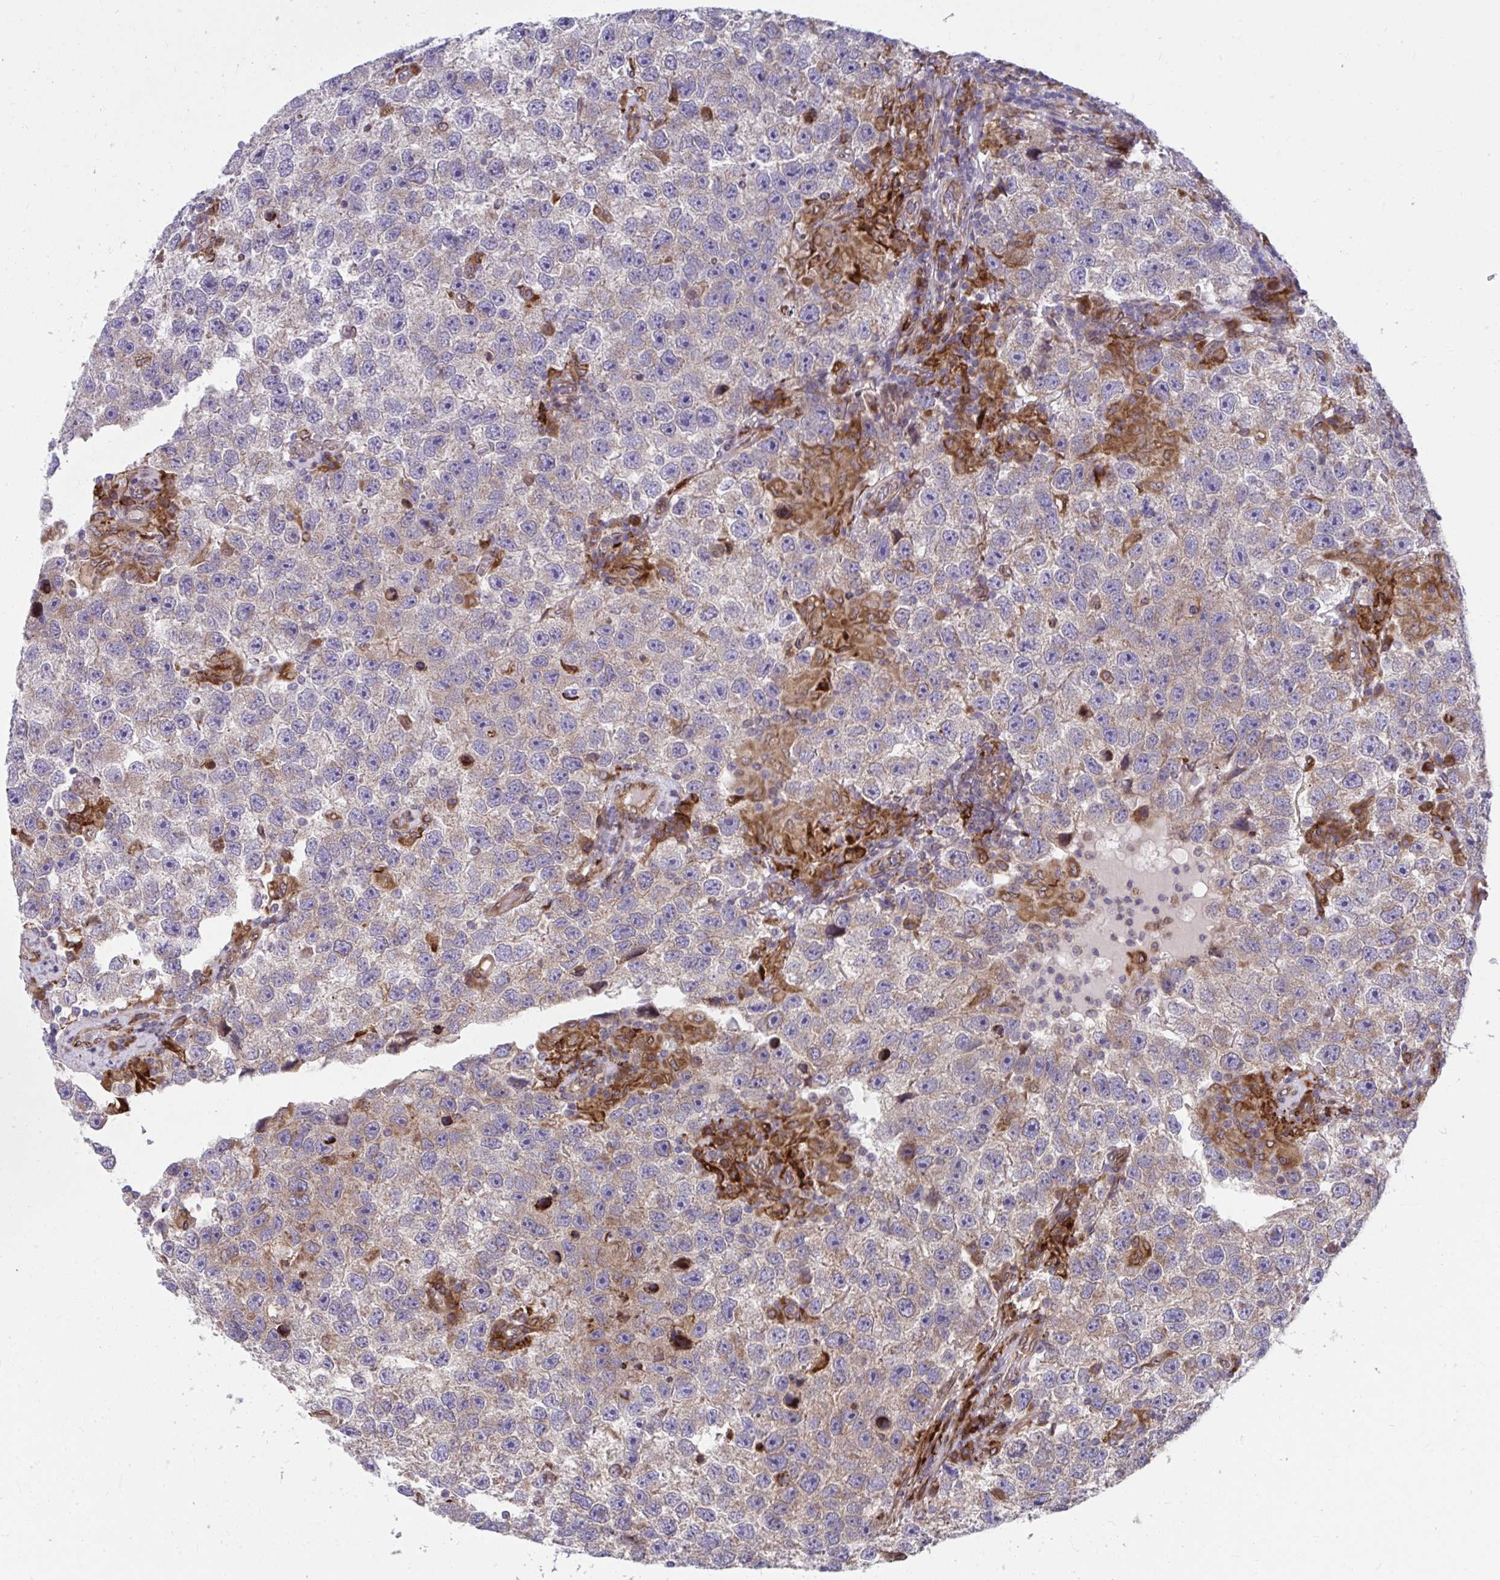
{"staining": {"intensity": "negative", "quantity": "none", "location": "none"}, "tissue": "testis cancer", "cell_type": "Tumor cells", "image_type": "cancer", "snomed": [{"axis": "morphology", "description": "Seminoma, NOS"}, {"axis": "topography", "description": "Testis"}], "caption": "This is a image of immunohistochemistry staining of testis seminoma, which shows no positivity in tumor cells.", "gene": "STIM2", "patient": {"sex": "male", "age": 26}}